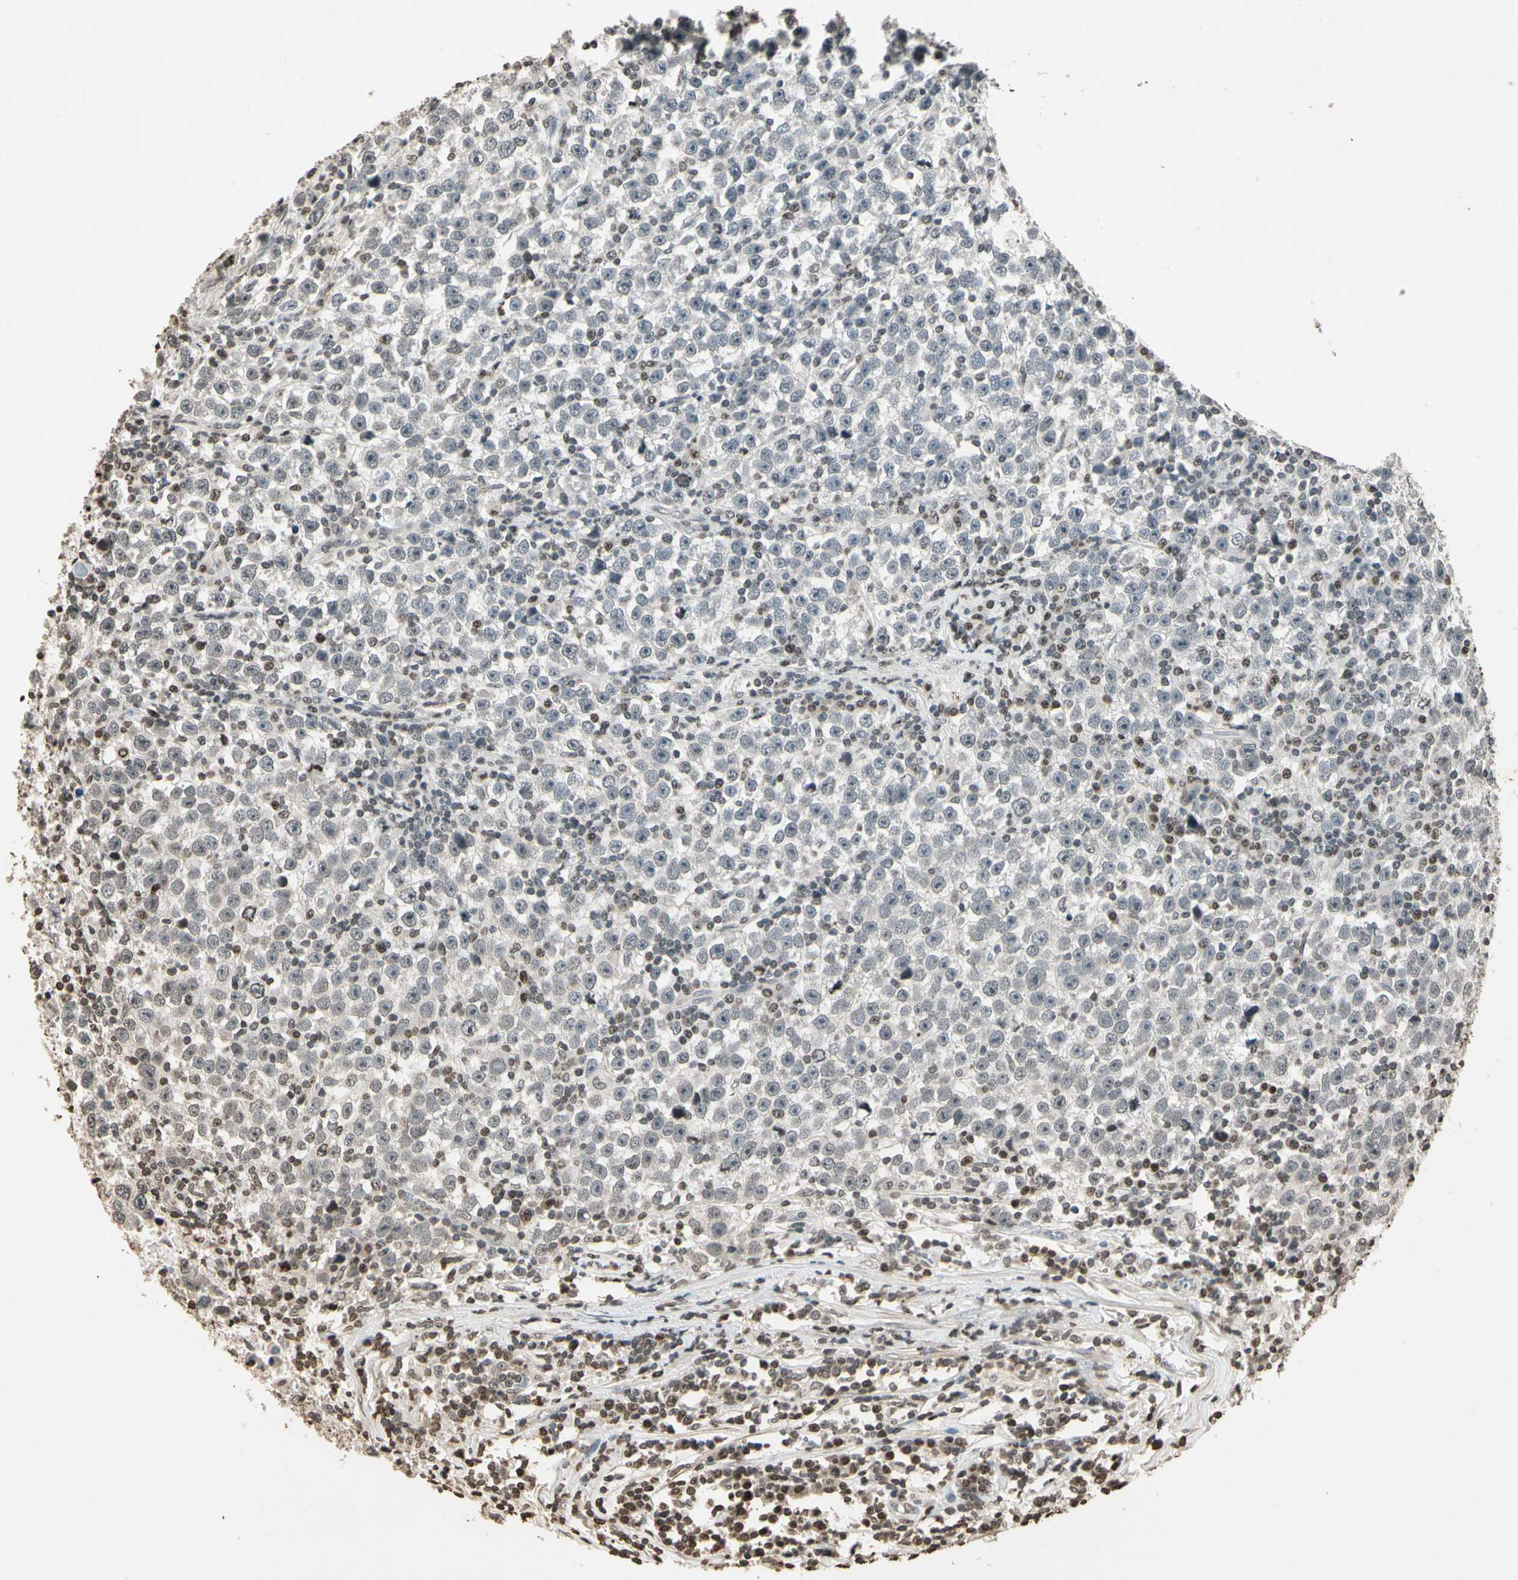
{"staining": {"intensity": "negative", "quantity": "none", "location": "none"}, "tissue": "testis cancer", "cell_type": "Tumor cells", "image_type": "cancer", "snomed": [{"axis": "morphology", "description": "Seminoma, NOS"}, {"axis": "topography", "description": "Testis"}], "caption": "Protein analysis of testis seminoma shows no significant expression in tumor cells.", "gene": "TOP1", "patient": {"sex": "male", "age": 43}}